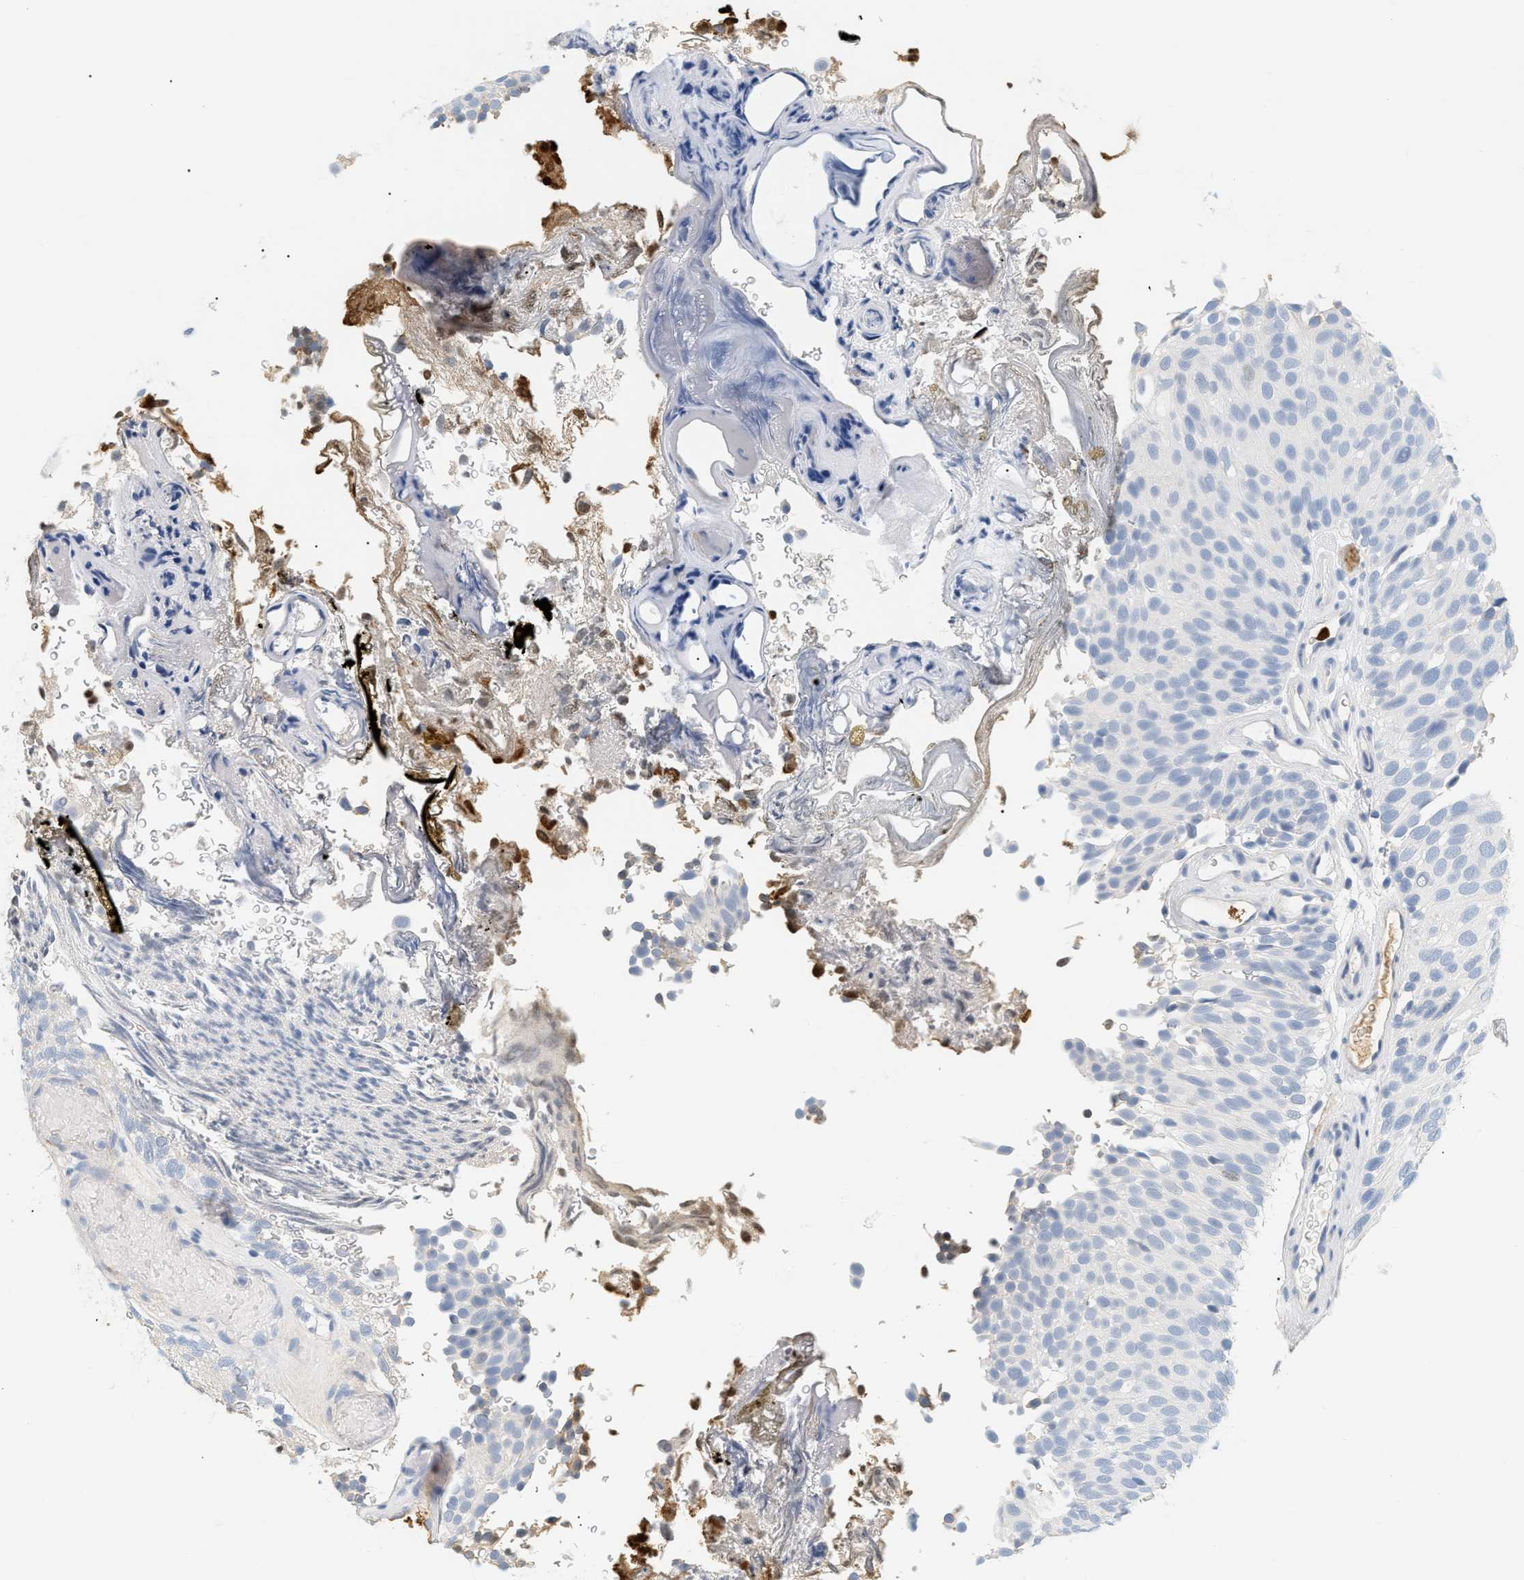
{"staining": {"intensity": "negative", "quantity": "none", "location": "none"}, "tissue": "urothelial cancer", "cell_type": "Tumor cells", "image_type": "cancer", "snomed": [{"axis": "morphology", "description": "Urothelial carcinoma, Low grade"}, {"axis": "topography", "description": "Urinary bladder"}], "caption": "Immunohistochemistry (IHC) of urothelial cancer reveals no staining in tumor cells.", "gene": "CFH", "patient": {"sex": "male", "age": 78}}